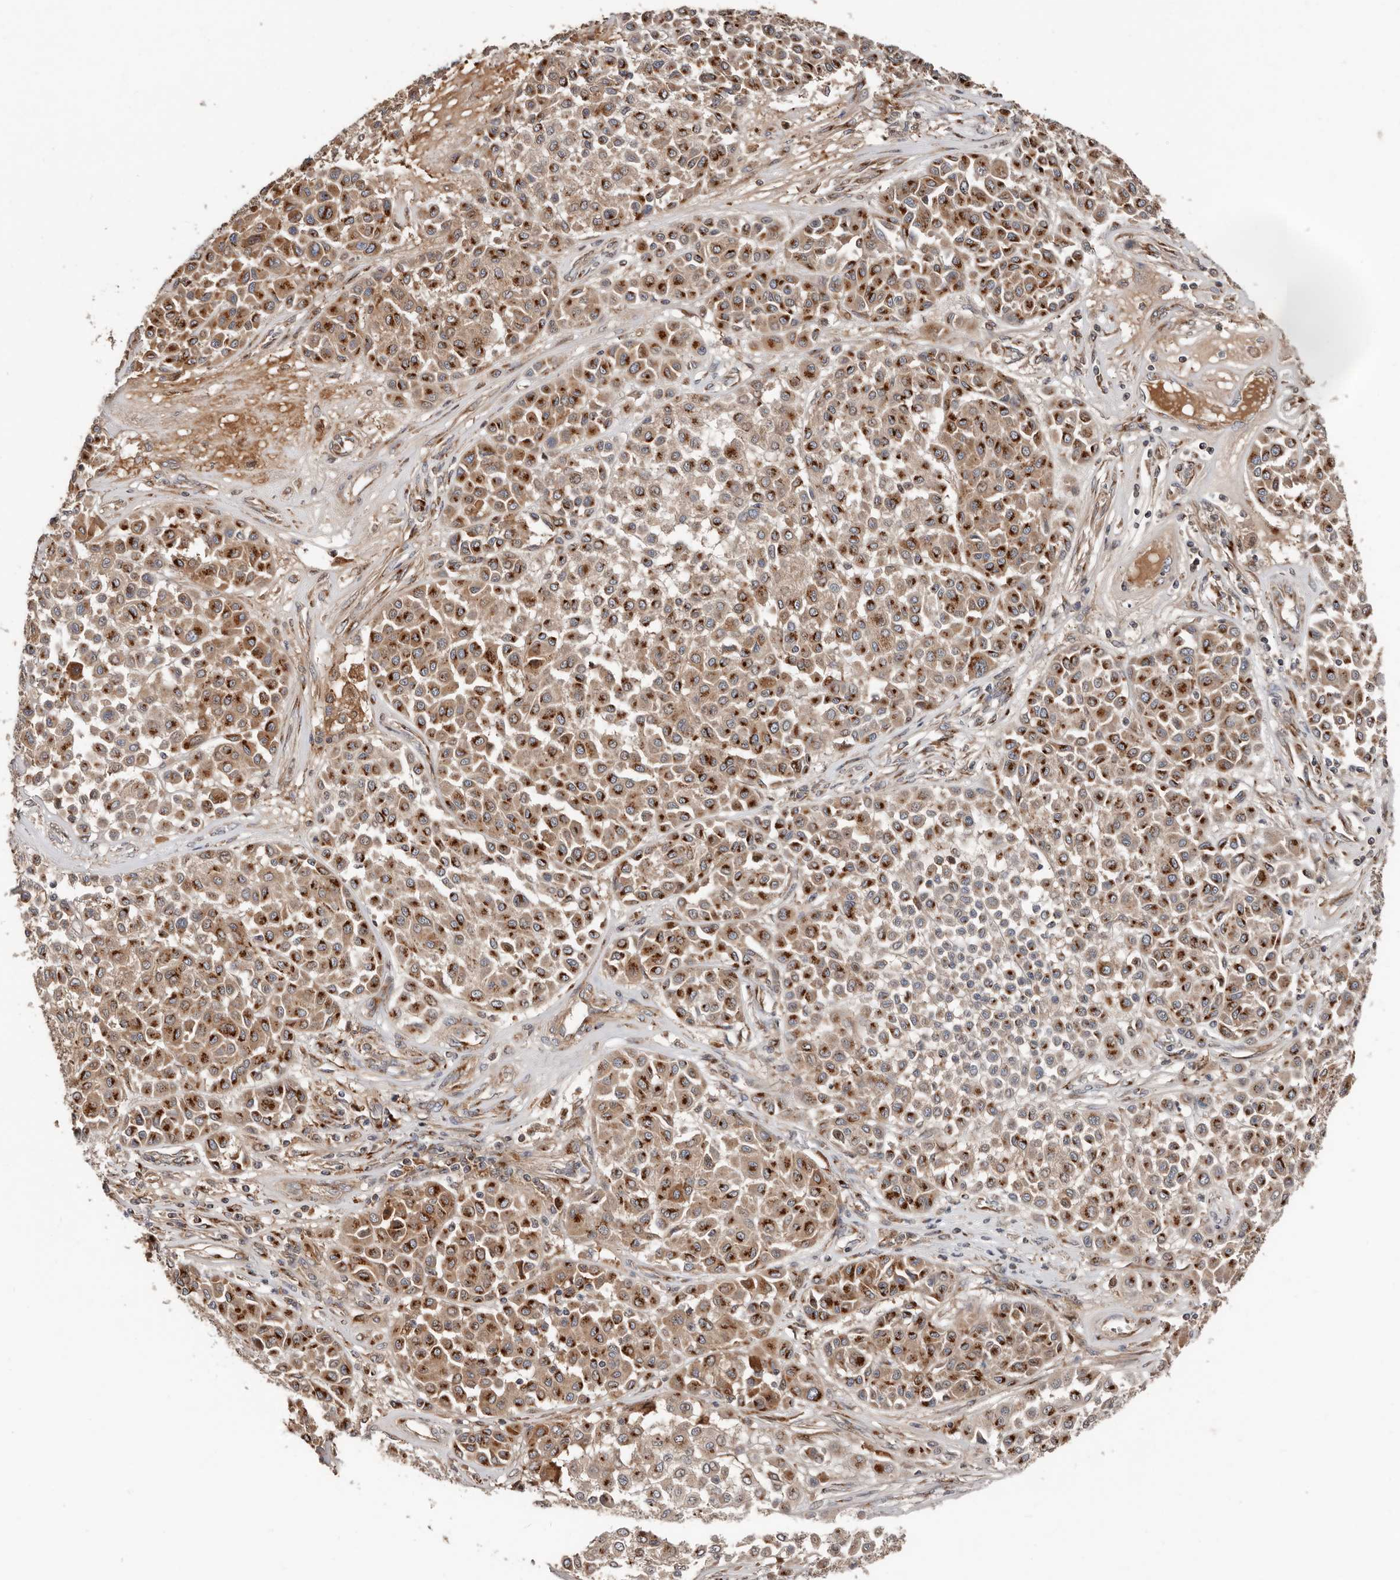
{"staining": {"intensity": "moderate", "quantity": ">75%", "location": "cytoplasmic/membranous"}, "tissue": "melanoma", "cell_type": "Tumor cells", "image_type": "cancer", "snomed": [{"axis": "morphology", "description": "Malignant melanoma, Metastatic site"}, {"axis": "topography", "description": "Soft tissue"}], "caption": "Moderate cytoplasmic/membranous staining is seen in approximately >75% of tumor cells in malignant melanoma (metastatic site).", "gene": "COG1", "patient": {"sex": "male", "age": 41}}